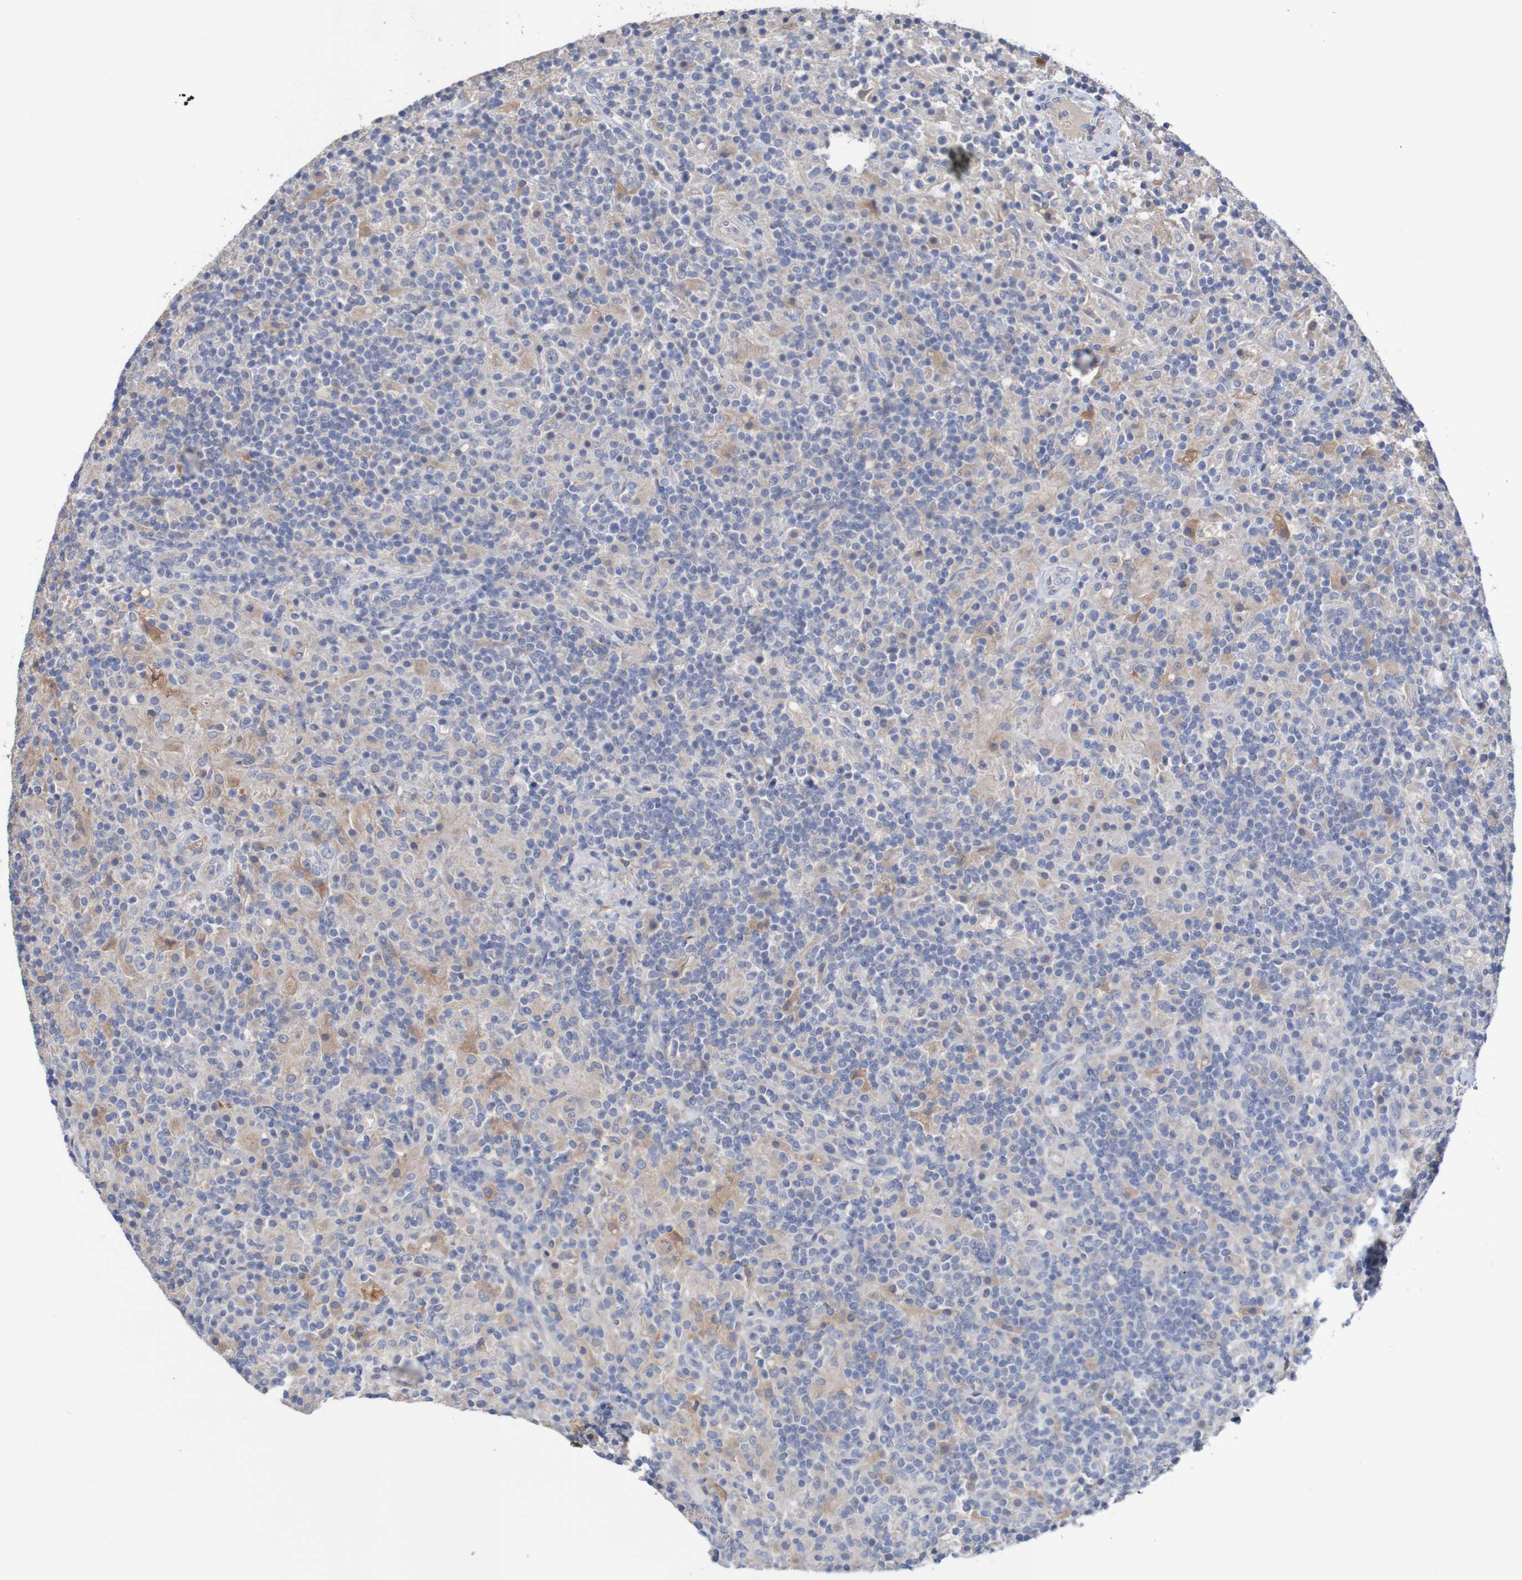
{"staining": {"intensity": "negative", "quantity": "none", "location": "none"}, "tissue": "lymphoma", "cell_type": "Tumor cells", "image_type": "cancer", "snomed": [{"axis": "morphology", "description": "Hodgkin's disease, NOS"}, {"axis": "topography", "description": "Lymph node"}], "caption": "Tumor cells are negative for brown protein staining in Hodgkin's disease.", "gene": "PHYH", "patient": {"sex": "male", "age": 70}}